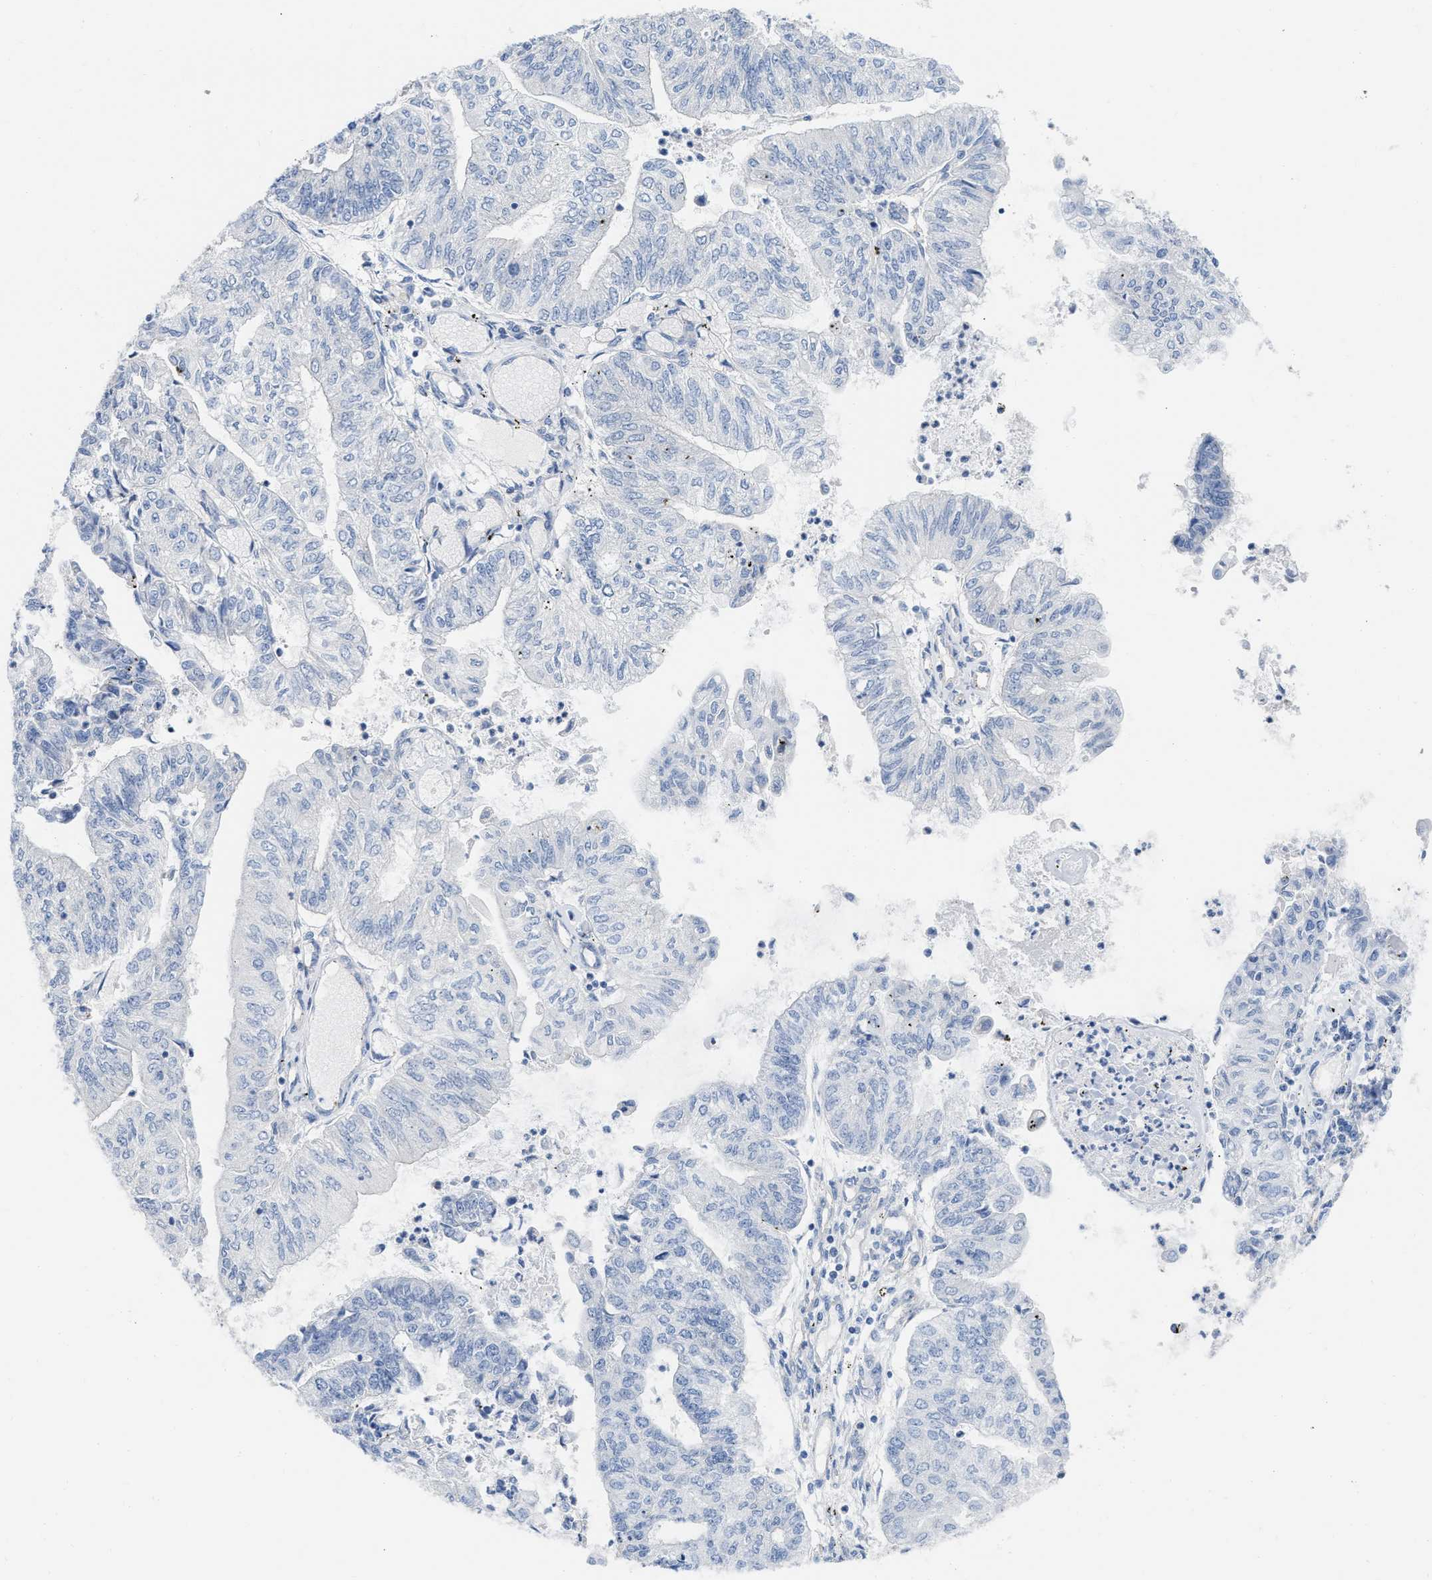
{"staining": {"intensity": "negative", "quantity": "none", "location": "none"}, "tissue": "endometrial cancer", "cell_type": "Tumor cells", "image_type": "cancer", "snomed": [{"axis": "morphology", "description": "Adenocarcinoma, NOS"}, {"axis": "topography", "description": "Endometrium"}], "caption": "The micrograph exhibits no staining of tumor cells in endometrial cancer. The staining is performed using DAB brown chromogen with nuclei counter-stained in using hematoxylin.", "gene": "FHL1", "patient": {"sex": "female", "age": 59}}